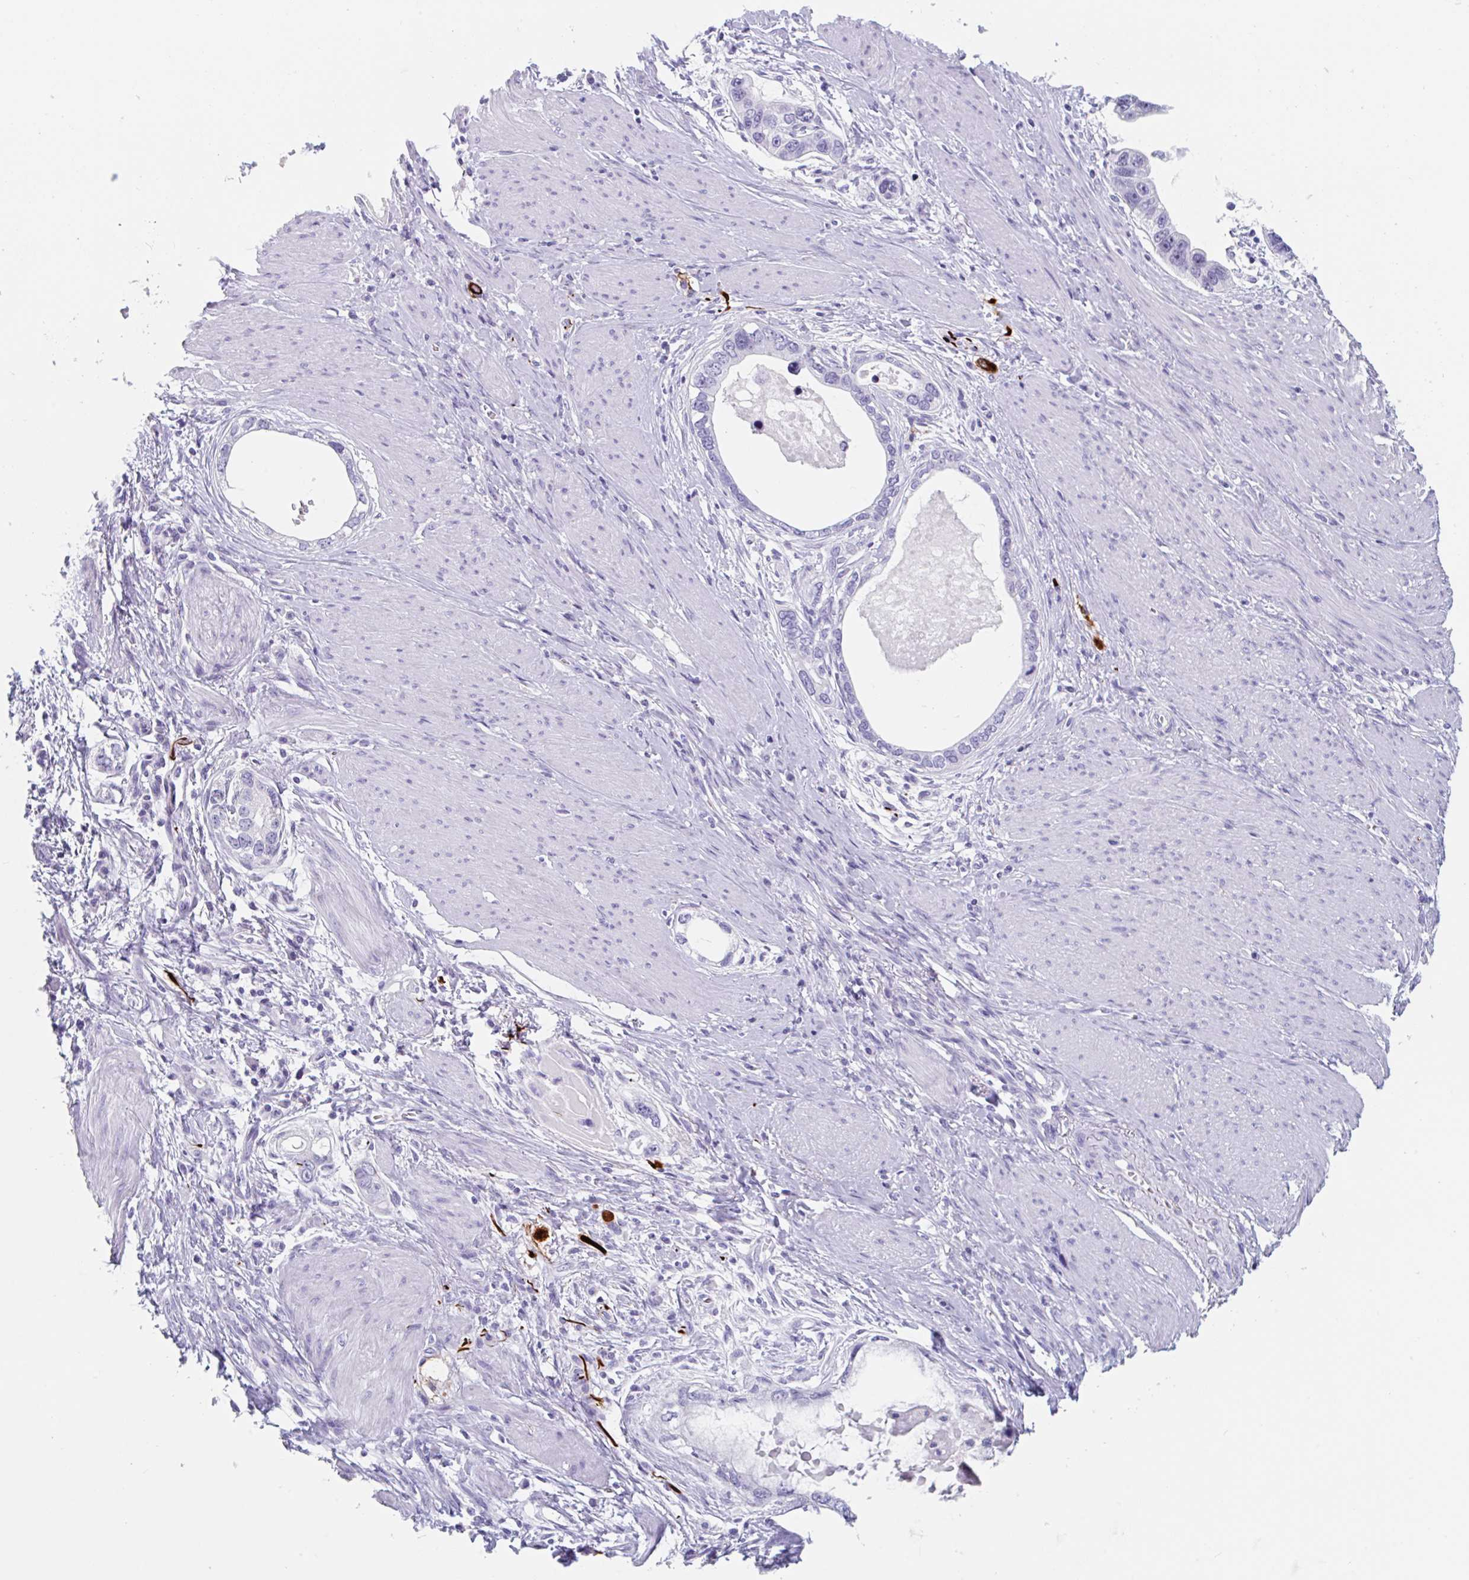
{"staining": {"intensity": "negative", "quantity": "none", "location": "none"}, "tissue": "stomach cancer", "cell_type": "Tumor cells", "image_type": "cancer", "snomed": [{"axis": "morphology", "description": "Adenocarcinoma, NOS"}, {"axis": "topography", "description": "Stomach, lower"}], "caption": "High magnification brightfield microscopy of stomach cancer (adenocarcinoma) stained with DAB (3,3'-diaminobenzidine) (brown) and counterstained with hematoxylin (blue): tumor cells show no significant positivity.", "gene": "EMC4", "patient": {"sex": "female", "age": 93}}